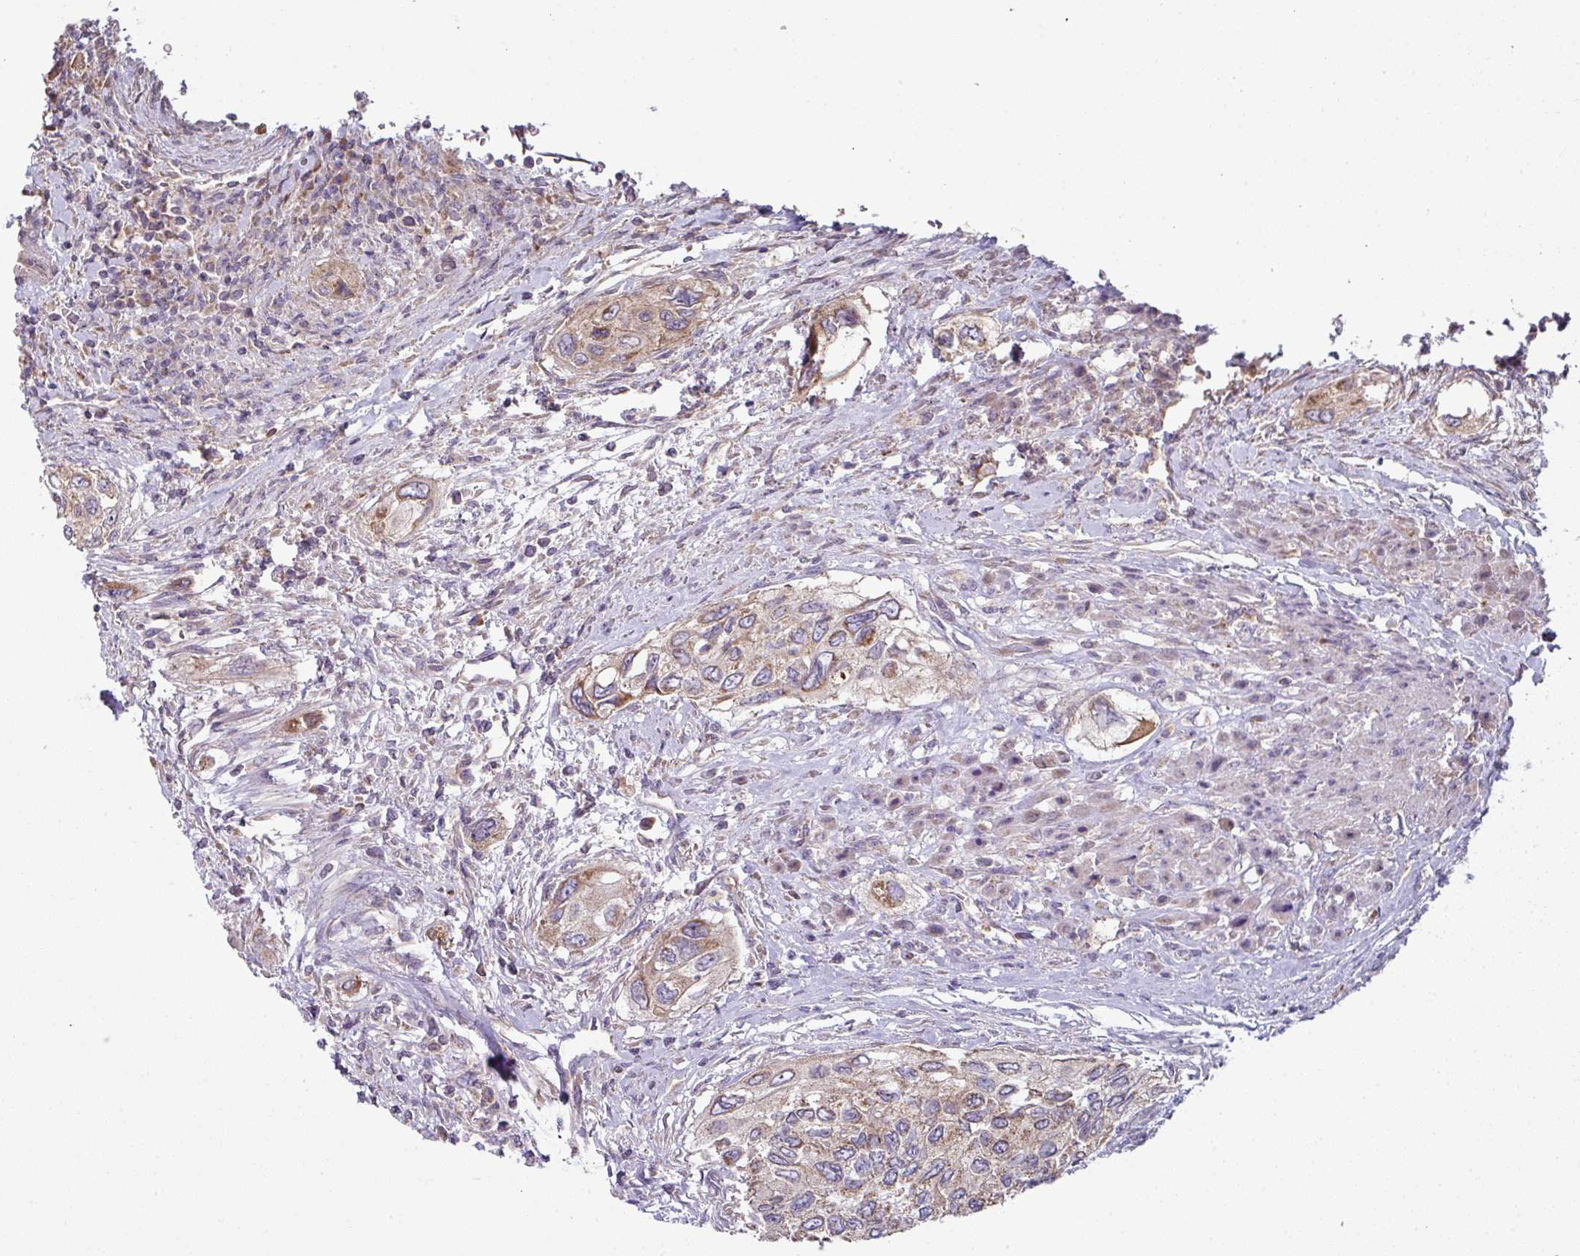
{"staining": {"intensity": "moderate", "quantity": "25%-75%", "location": "cytoplasmic/membranous"}, "tissue": "urothelial cancer", "cell_type": "Tumor cells", "image_type": "cancer", "snomed": [{"axis": "morphology", "description": "Urothelial carcinoma, High grade"}, {"axis": "topography", "description": "Urinary bladder"}], "caption": "This image exhibits immunohistochemistry staining of human urothelial cancer, with medium moderate cytoplasmic/membranous positivity in approximately 25%-75% of tumor cells.", "gene": "LRRC9", "patient": {"sex": "female", "age": 60}}